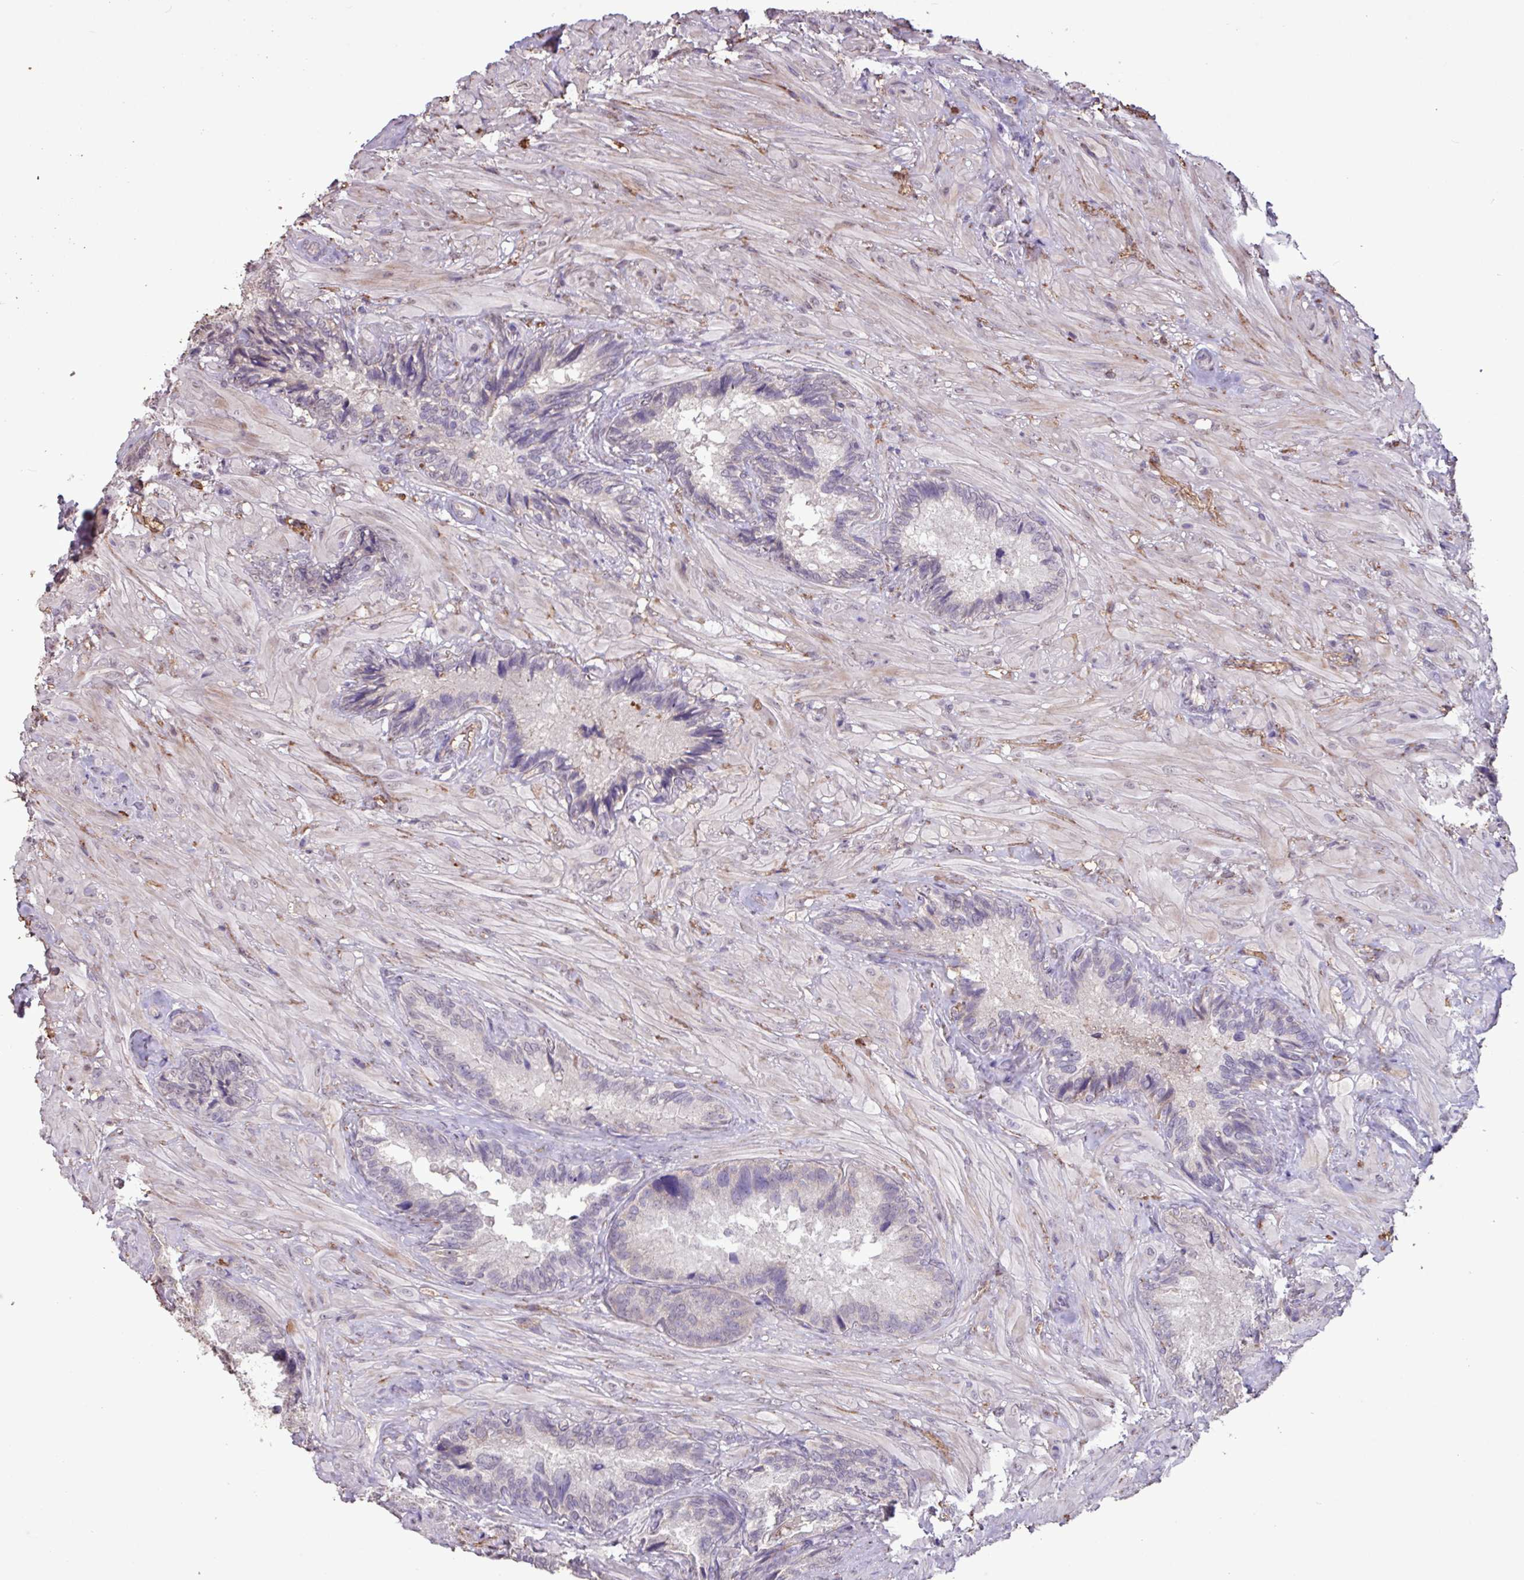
{"staining": {"intensity": "weak", "quantity": "<25%", "location": "nuclear"}, "tissue": "seminal vesicle", "cell_type": "Glandular cells", "image_type": "normal", "snomed": [{"axis": "morphology", "description": "Normal tissue, NOS"}, {"axis": "topography", "description": "Seminal veicle"}], "caption": "This micrograph is of unremarkable seminal vesicle stained with IHC to label a protein in brown with the nuclei are counter-stained blue. There is no positivity in glandular cells. (DAB immunohistochemistry with hematoxylin counter stain).", "gene": "L3MBTL3", "patient": {"sex": "male", "age": 62}}